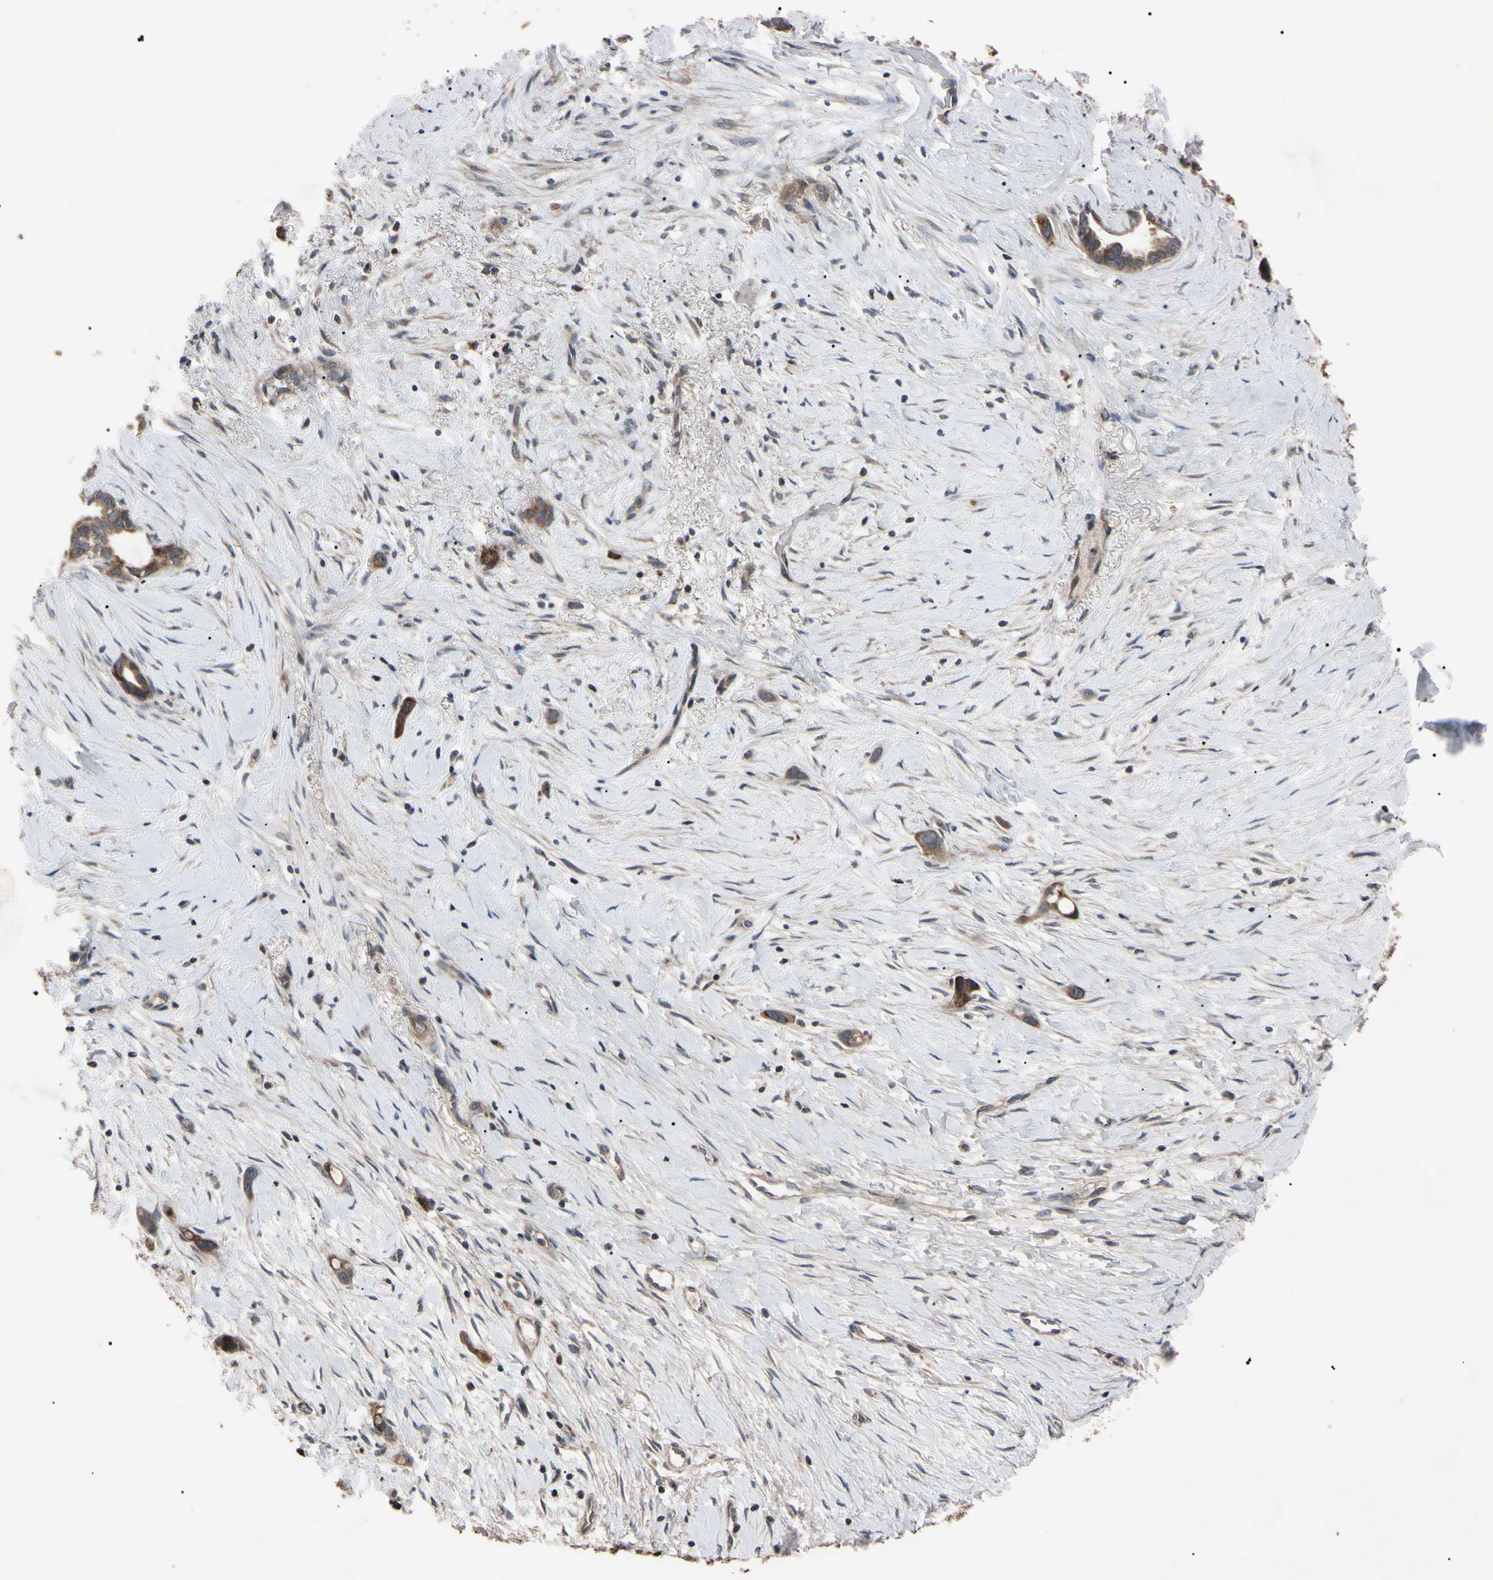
{"staining": {"intensity": "weak", "quantity": ">75%", "location": "cytoplasmic/membranous"}, "tissue": "liver cancer", "cell_type": "Tumor cells", "image_type": "cancer", "snomed": [{"axis": "morphology", "description": "Cholangiocarcinoma"}, {"axis": "topography", "description": "Liver"}], "caption": "A histopathology image showing weak cytoplasmic/membranous staining in about >75% of tumor cells in liver cancer (cholangiocarcinoma), as visualized by brown immunohistochemical staining.", "gene": "TNFRSF1A", "patient": {"sex": "female", "age": 65}}